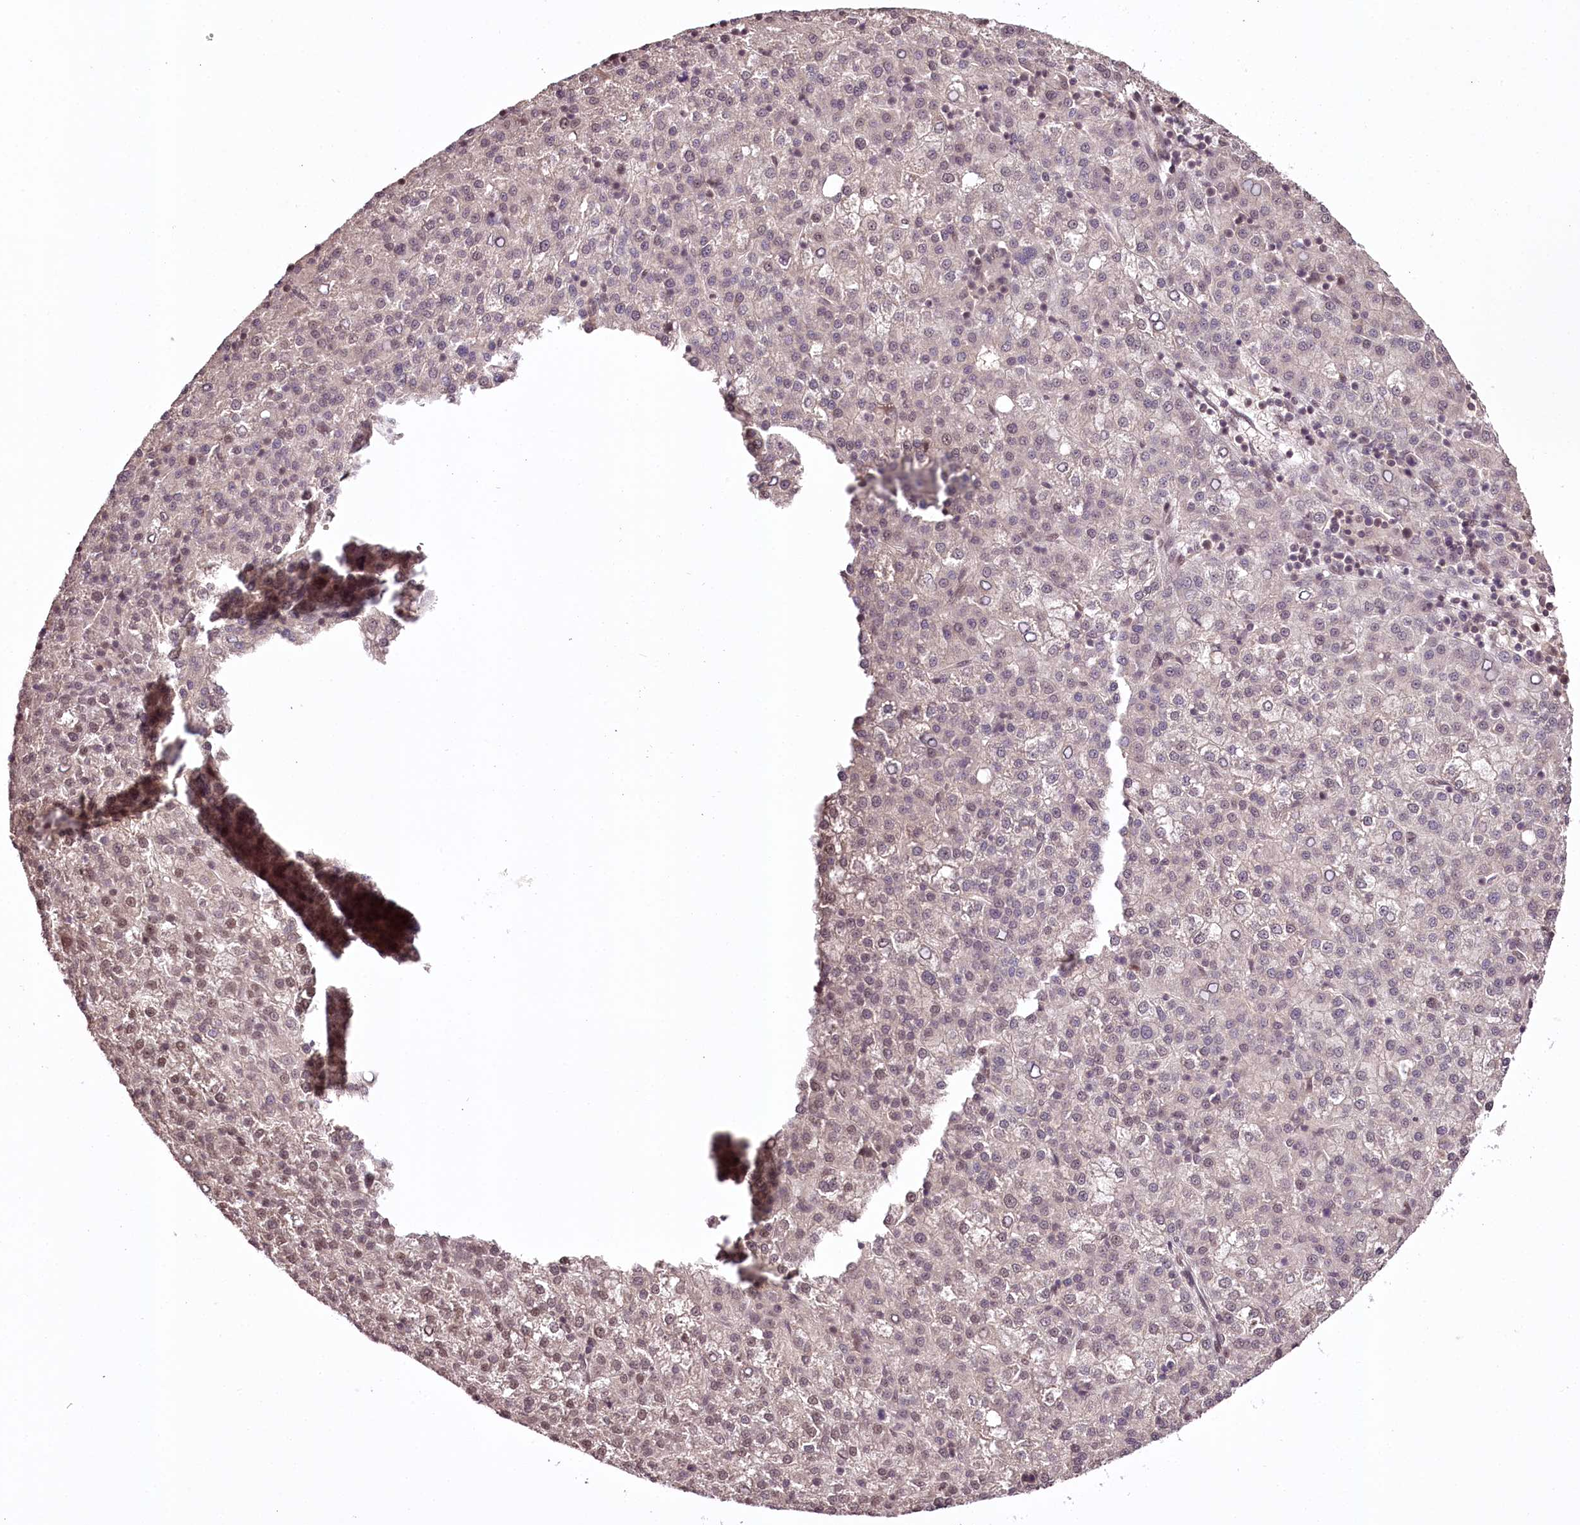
{"staining": {"intensity": "weak", "quantity": "25%-75%", "location": "nuclear"}, "tissue": "liver cancer", "cell_type": "Tumor cells", "image_type": "cancer", "snomed": [{"axis": "morphology", "description": "Carcinoma, Hepatocellular, NOS"}, {"axis": "topography", "description": "Liver"}], "caption": "There is low levels of weak nuclear positivity in tumor cells of liver cancer, as demonstrated by immunohistochemical staining (brown color).", "gene": "TTC33", "patient": {"sex": "female", "age": 58}}